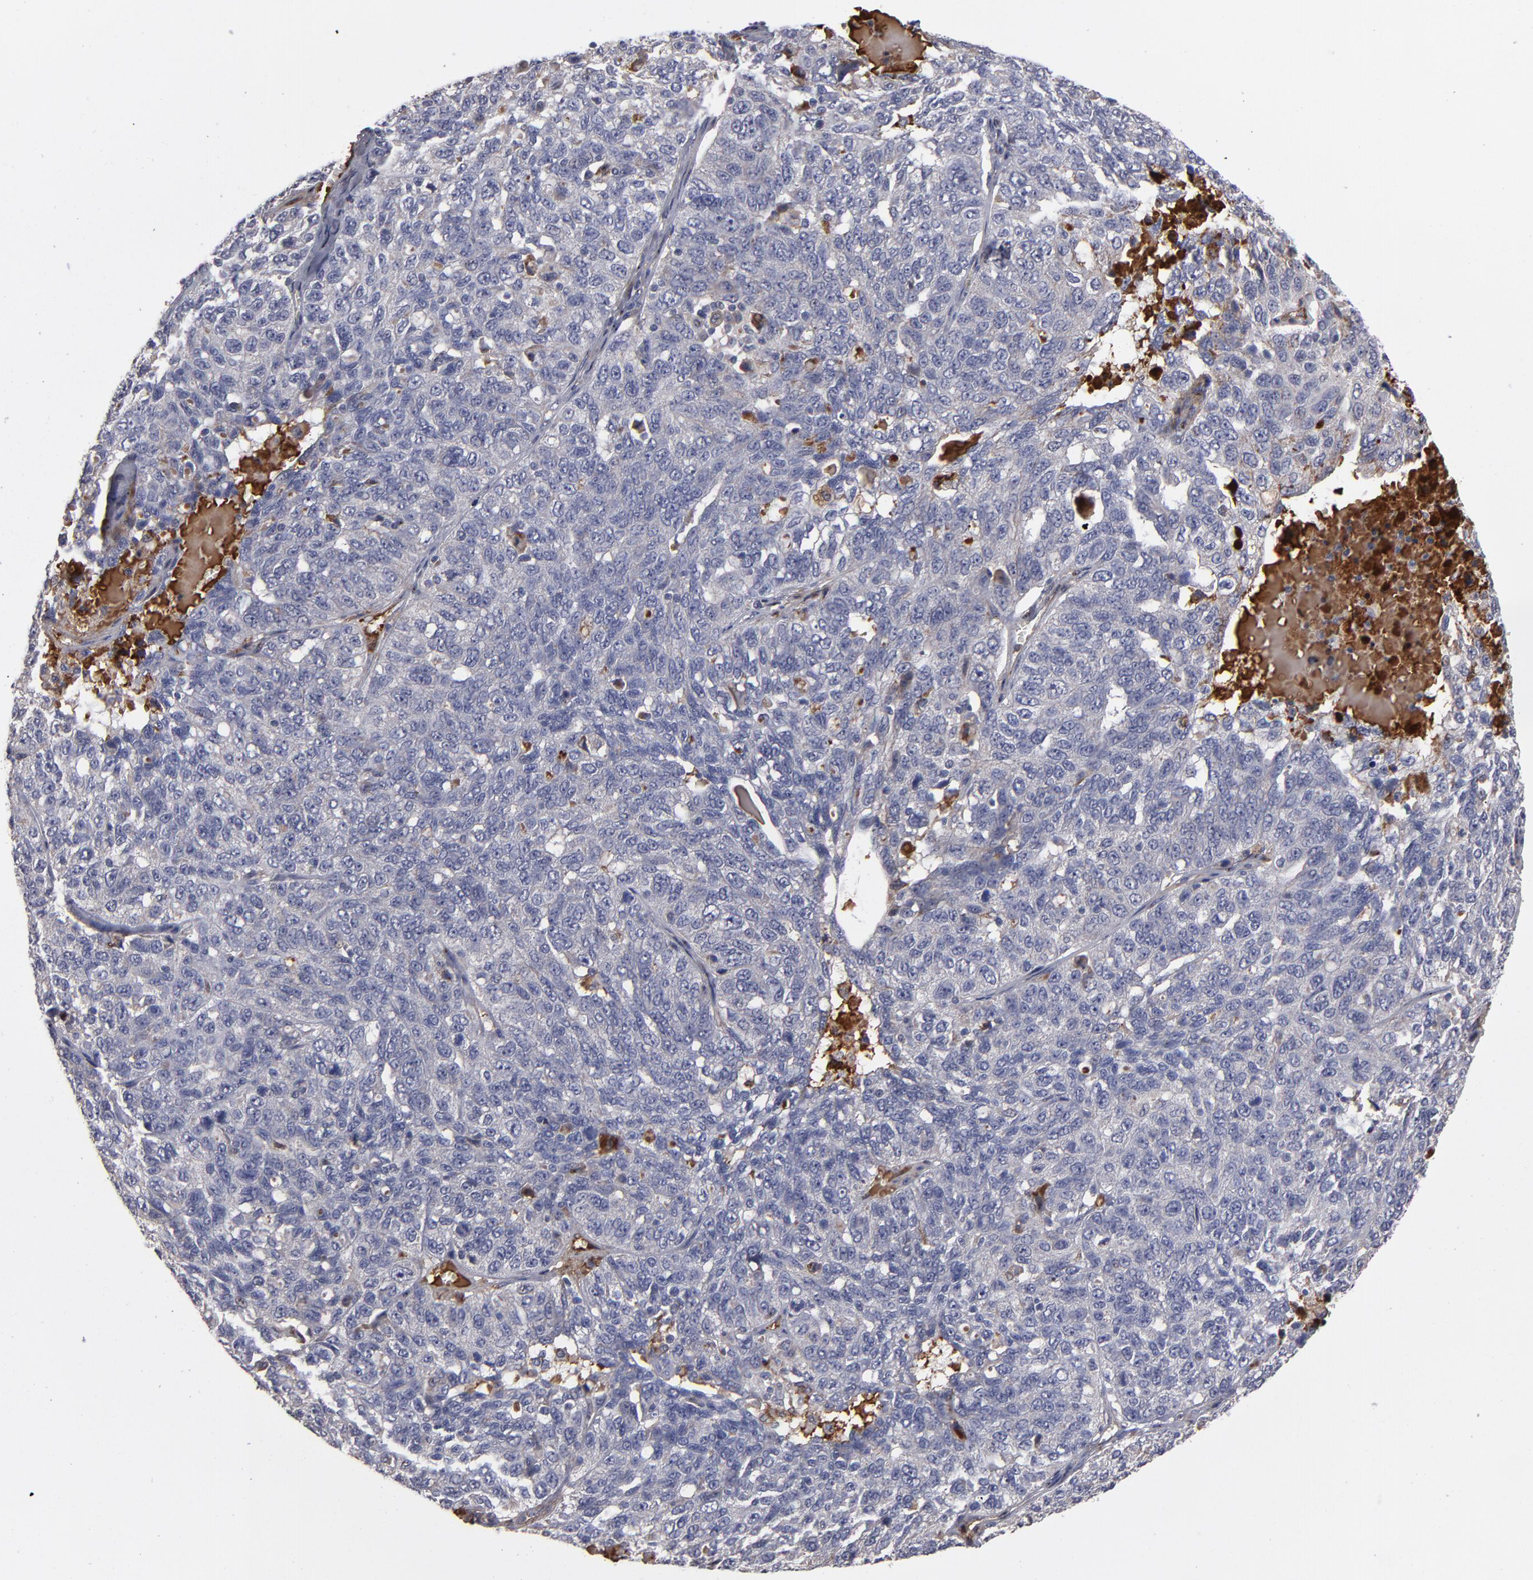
{"staining": {"intensity": "weak", "quantity": "<25%", "location": "nuclear"}, "tissue": "ovarian cancer", "cell_type": "Tumor cells", "image_type": "cancer", "snomed": [{"axis": "morphology", "description": "Cystadenocarcinoma, serous, NOS"}, {"axis": "topography", "description": "Ovary"}], "caption": "Ovarian cancer (serous cystadenocarcinoma) was stained to show a protein in brown. There is no significant expression in tumor cells.", "gene": "EXD2", "patient": {"sex": "female", "age": 71}}